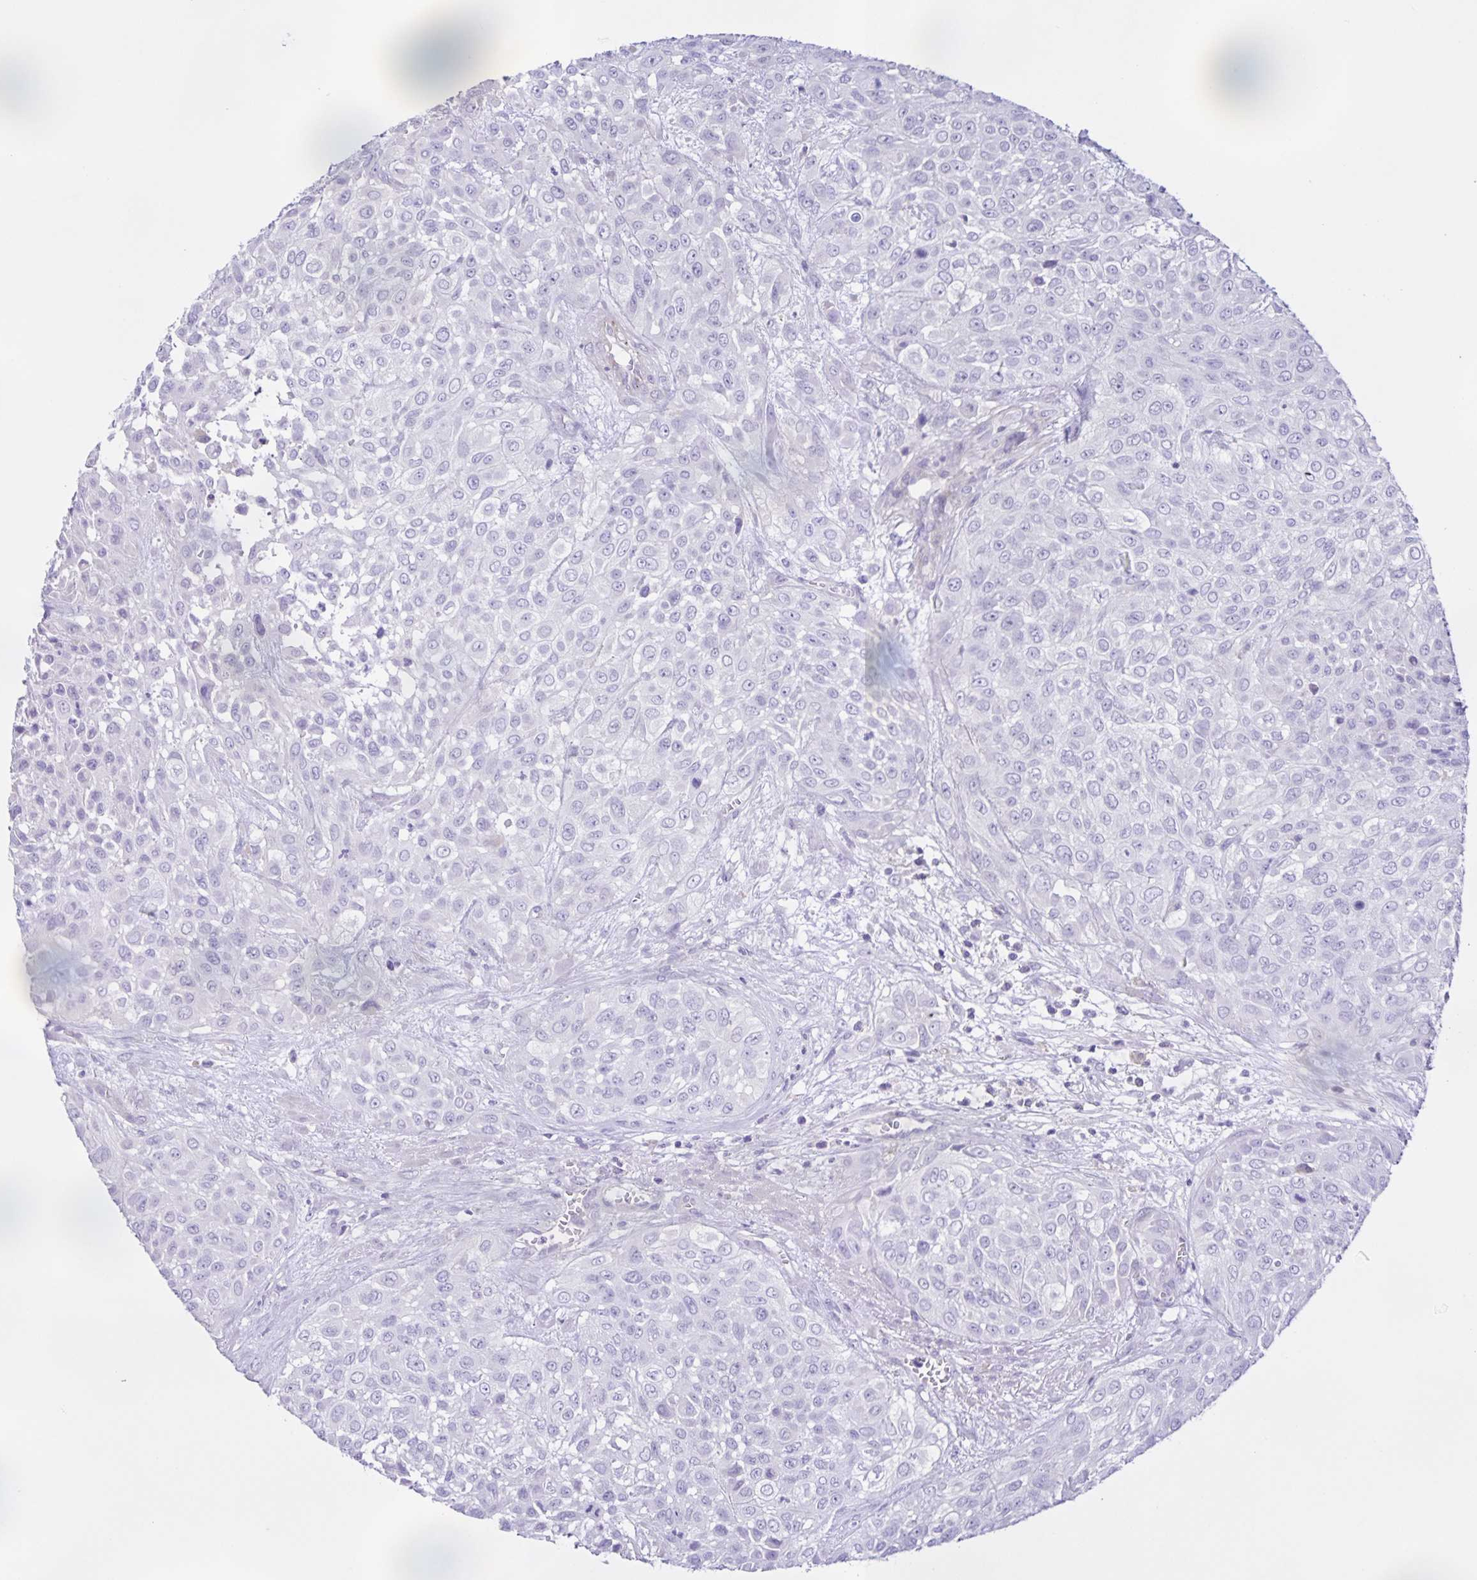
{"staining": {"intensity": "negative", "quantity": "none", "location": "none"}, "tissue": "urothelial cancer", "cell_type": "Tumor cells", "image_type": "cancer", "snomed": [{"axis": "morphology", "description": "Urothelial carcinoma, High grade"}, {"axis": "topography", "description": "Urinary bladder"}], "caption": "This is an IHC histopathology image of human urothelial carcinoma (high-grade). There is no staining in tumor cells.", "gene": "BOLL", "patient": {"sex": "male", "age": 57}}